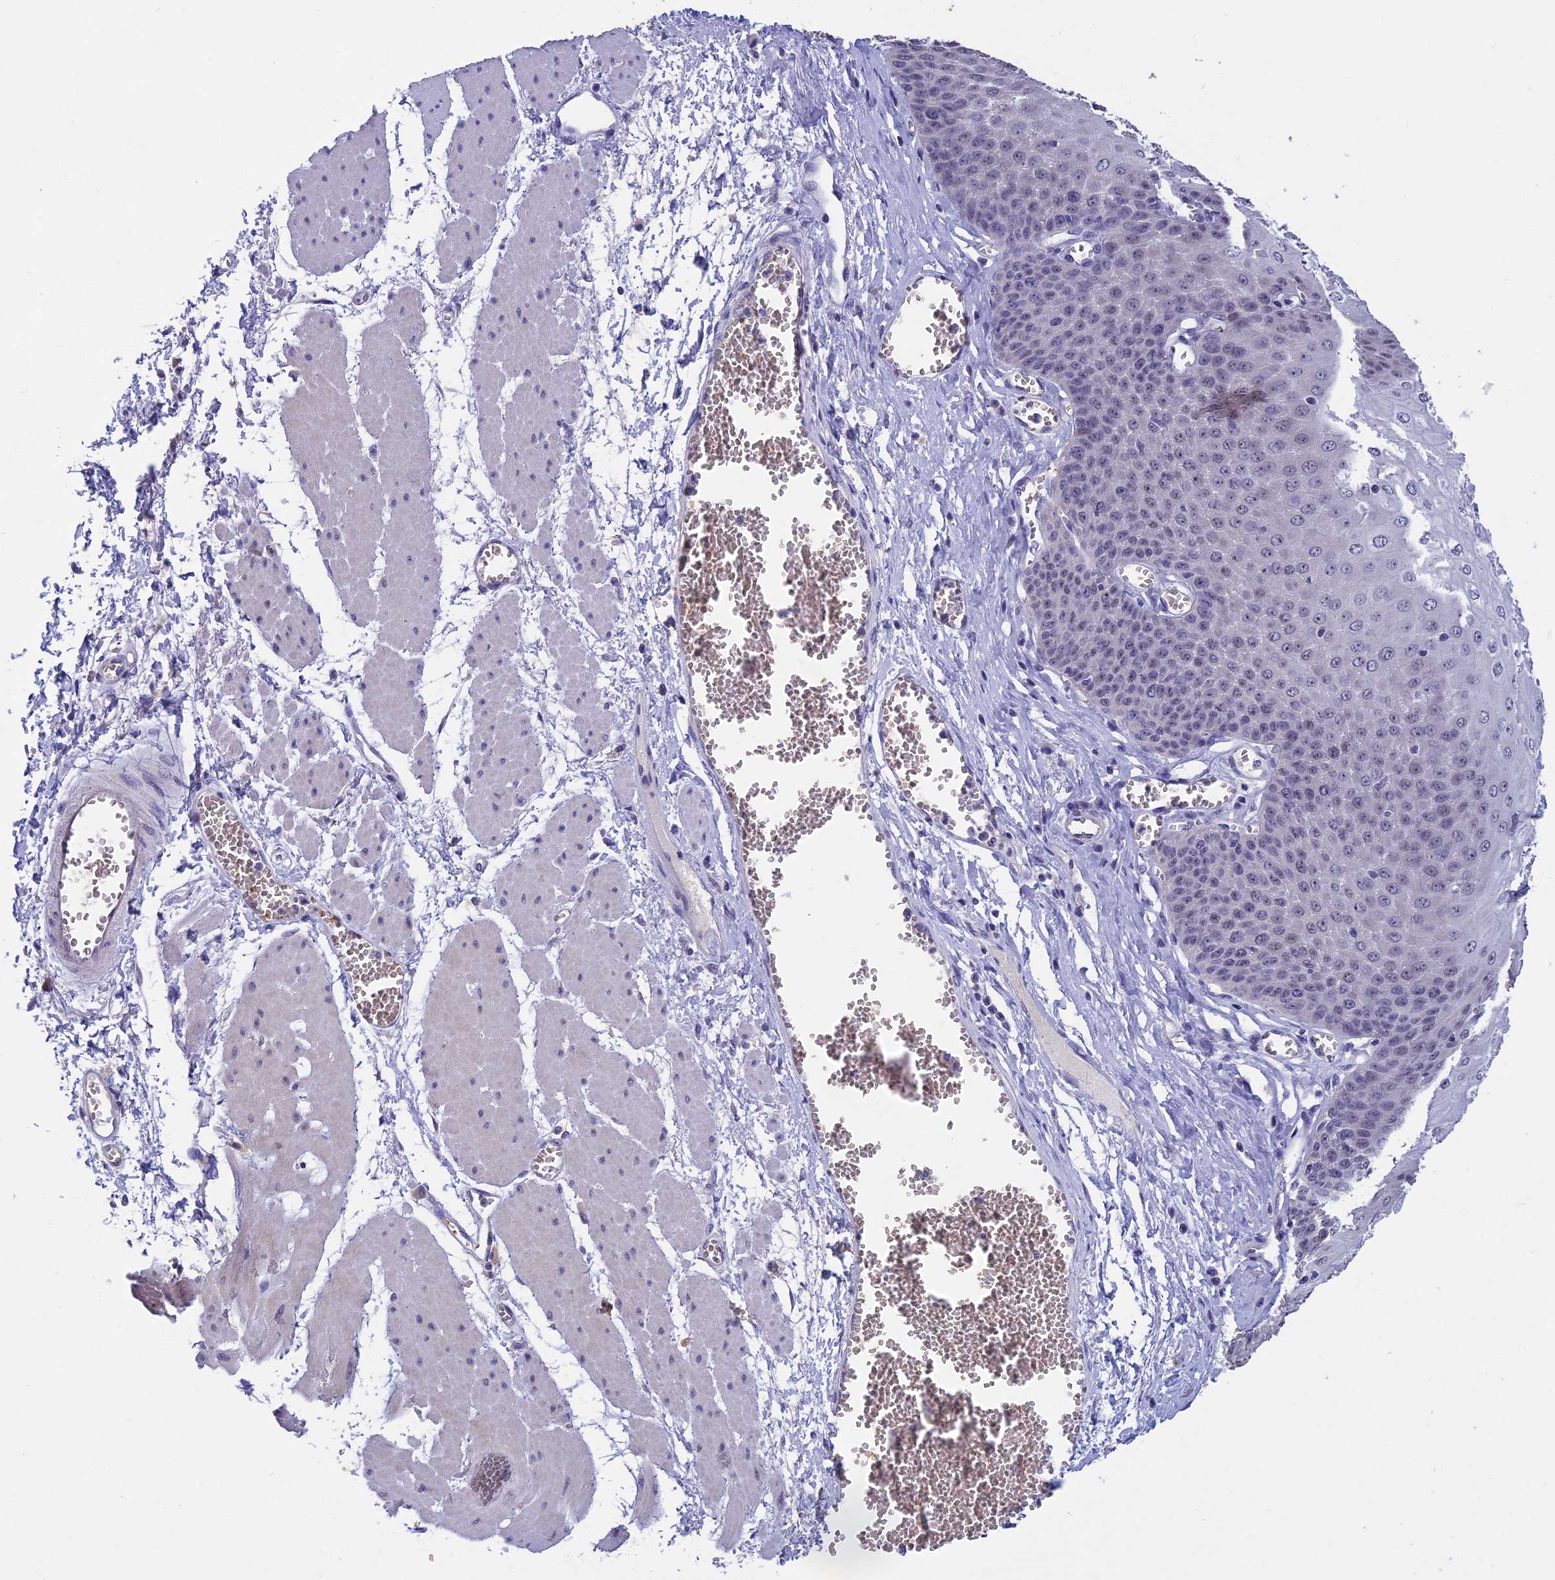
{"staining": {"intensity": "negative", "quantity": "none", "location": "none"}, "tissue": "esophagus", "cell_type": "Squamous epithelial cells", "image_type": "normal", "snomed": [{"axis": "morphology", "description": "Normal tissue, NOS"}, {"axis": "topography", "description": "Esophagus"}], "caption": "Immunohistochemistry of benign human esophagus exhibits no staining in squamous epithelial cells.", "gene": "KNOP1", "patient": {"sex": "male", "age": 60}}